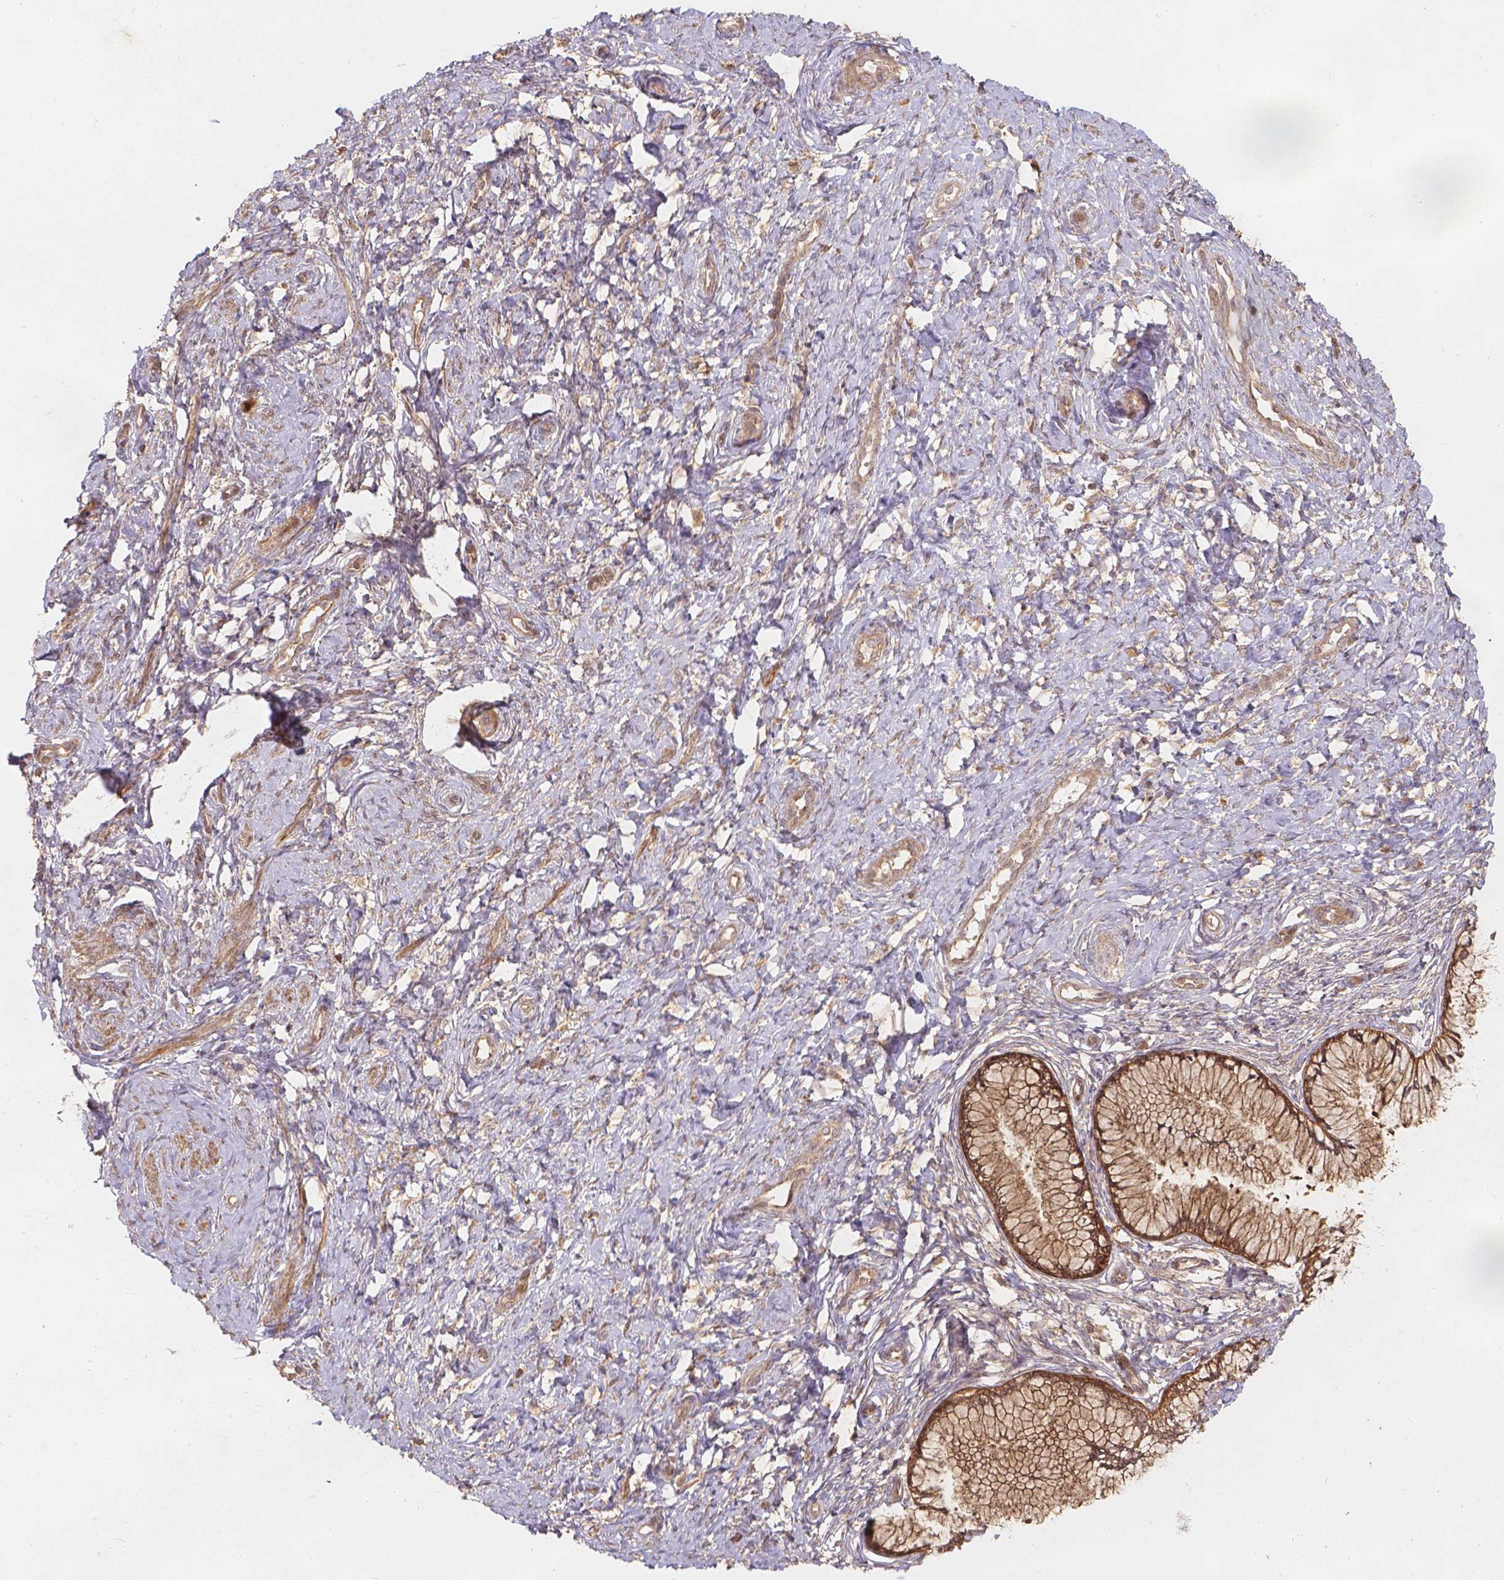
{"staining": {"intensity": "moderate", "quantity": ">75%", "location": "cytoplasmic/membranous"}, "tissue": "cervix", "cell_type": "Glandular cells", "image_type": "normal", "snomed": [{"axis": "morphology", "description": "Normal tissue, NOS"}, {"axis": "topography", "description": "Cervix"}], "caption": "IHC photomicrograph of normal cervix: cervix stained using immunohistochemistry (IHC) reveals medium levels of moderate protein expression localized specifically in the cytoplasmic/membranous of glandular cells, appearing as a cytoplasmic/membranous brown color.", "gene": "XPR1", "patient": {"sex": "female", "age": 37}}